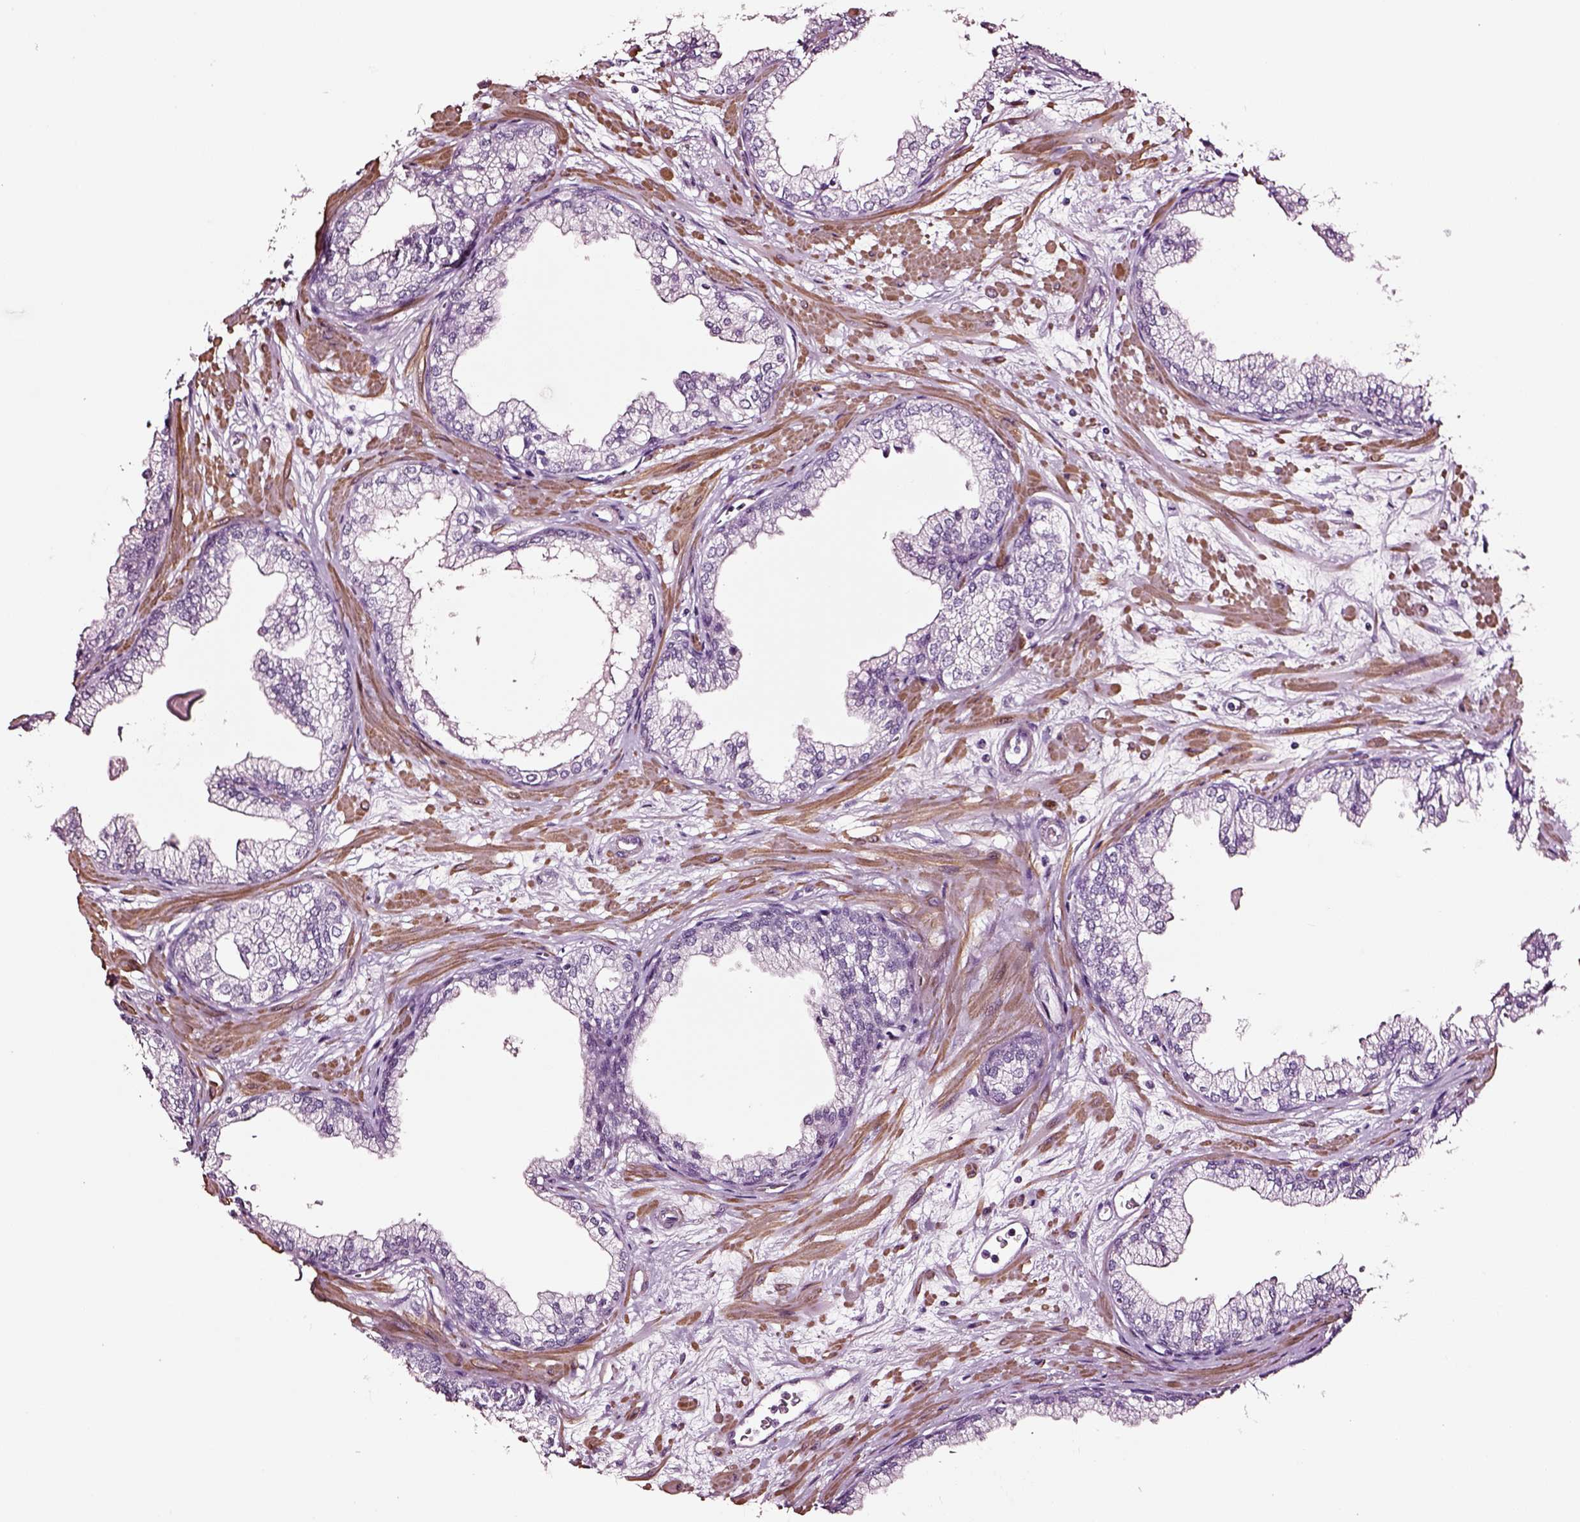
{"staining": {"intensity": "negative", "quantity": "none", "location": "none"}, "tissue": "prostate", "cell_type": "Glandular cells", "image_type": "normal", "snomed": [{"axis": "morphology", "description": "Normal tissue, NOS"}, {"axis": "topography", "description": "Prostate"}, {"axis": "topography", "description": "Peripheral nerve tissue"}], "caption": "High power microscopy photomicrograph of an immunohistochemistry (IHC) micrograph of unremarkable prostate, revealing no significant expression in glandular cells. (DAB IHC visualized using brightfield microscopy, high magnification).", "gene": "SOX10", "patient": {"sex": "male", "age": 61}}